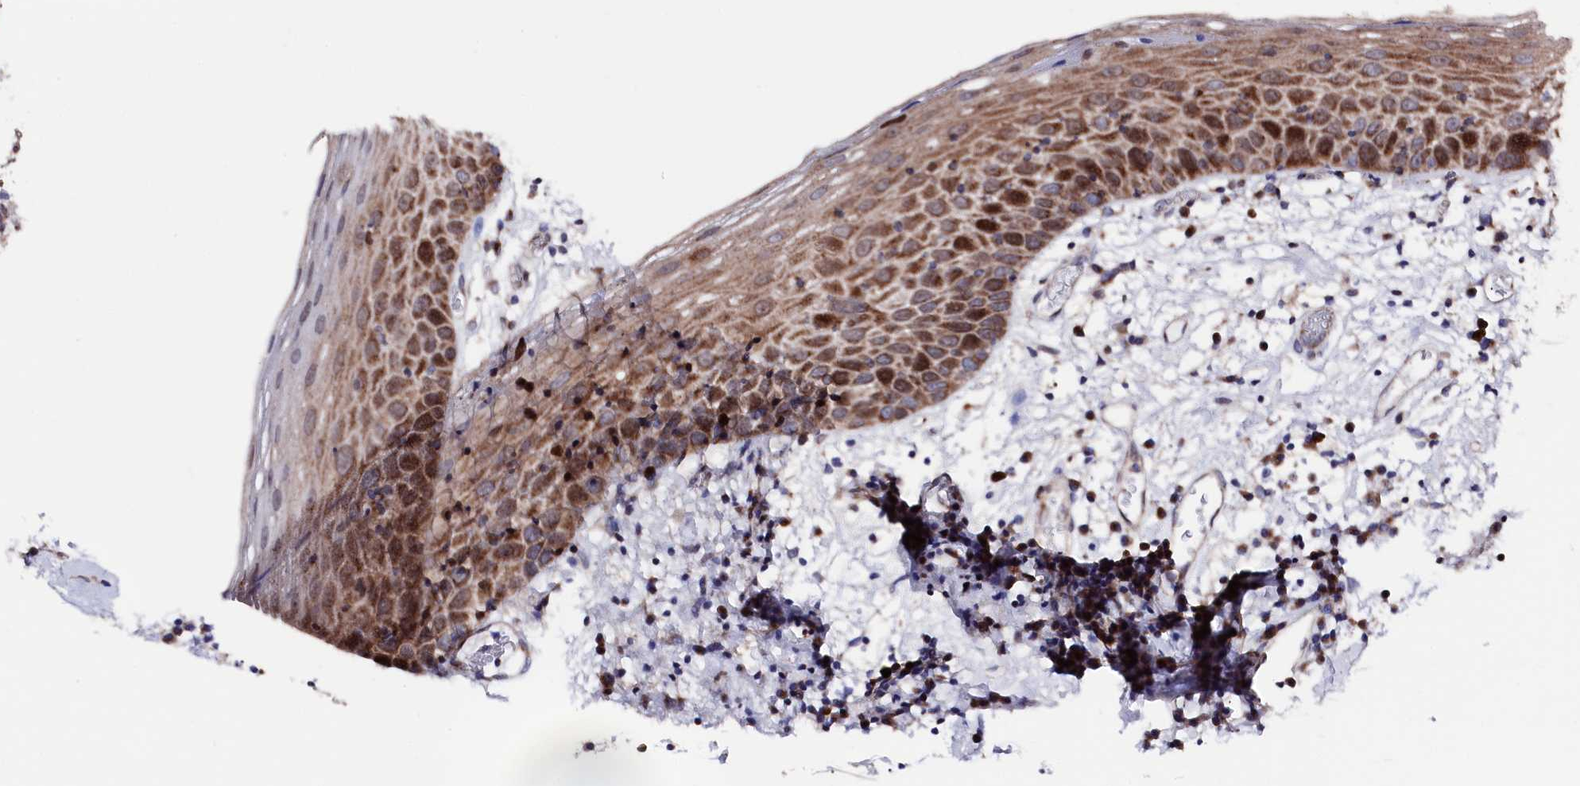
{"staining": {"intensity": "strong", "quantity": "25%-75%", "location": "cytoplasmic/membranous"}, "tissue": "oral mucosa", "cell_type": "Squamous epithelial cells", "image_type": "normal", "snomed": [{"axis": "morphology", "description": "Normal tissue, NOS"}, {"axis": "topography", "description": "Oral tissue"}], "caption": "The immunohistochemical stain shows strong cytoplasmic/membranous positivity in squamous epithelial cells of unremarkable oral mucosa.", "gene": "WNT8A", "patient": {"sex": "male", "age": 74}}